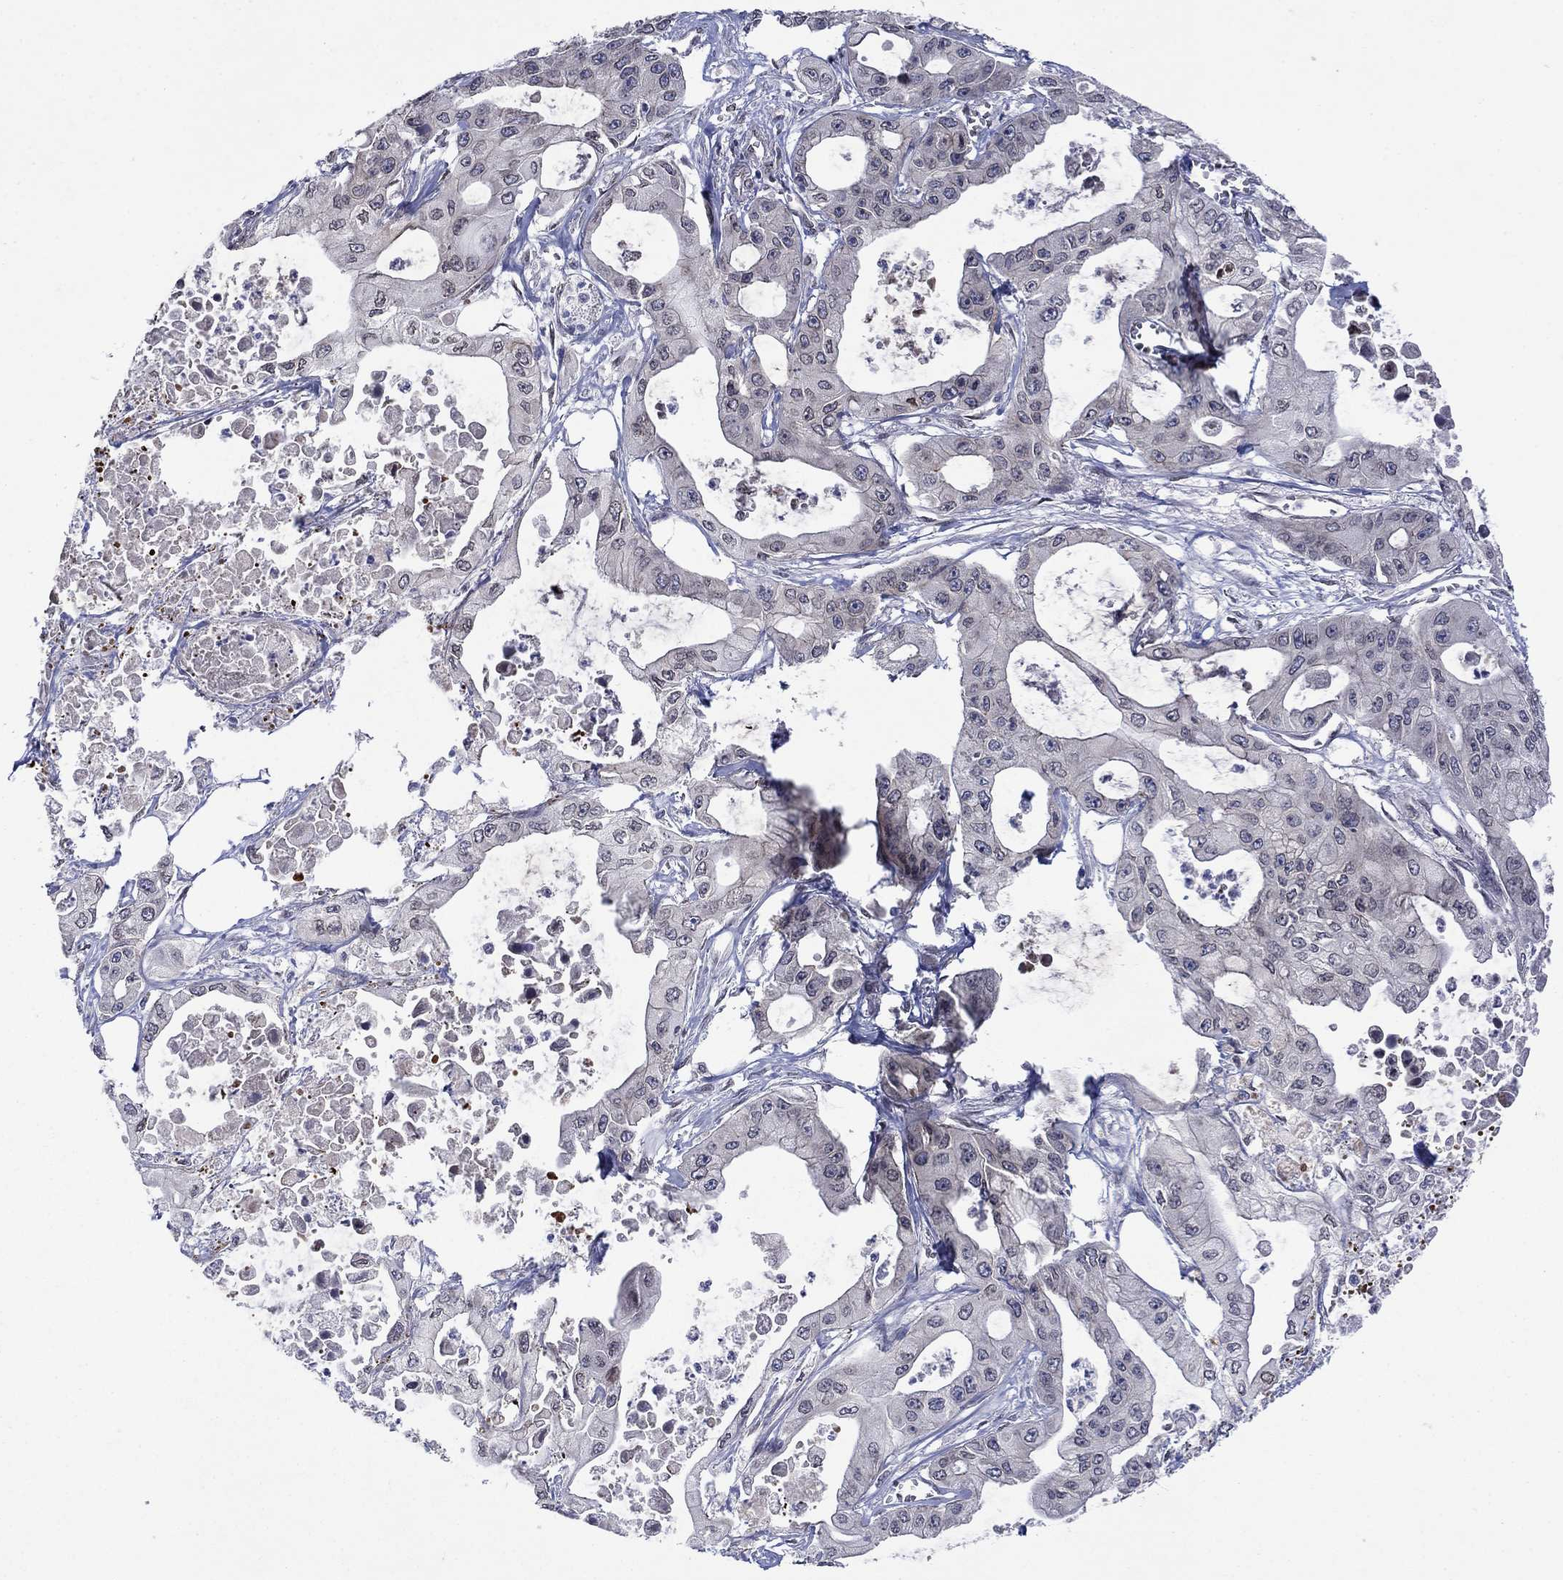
{"staining": {"intensity": "negative", "quantity": "none", "location": "none"}, "tissue": "pancreatic cancer", "cell_type": "Tumor cells", "image_type": "cancer", "snomed": [{"axis": "morphology", "description": "Adenocarcinoma, NOS"}, {"axis": "topography", "description": "Pancreas"}], "caption": "Tumor cells are negative for brown protein staining in pancreatic adenocarcinoma.", "gene": "EMC9", "patient": {"sex": "male", "age": 70}}